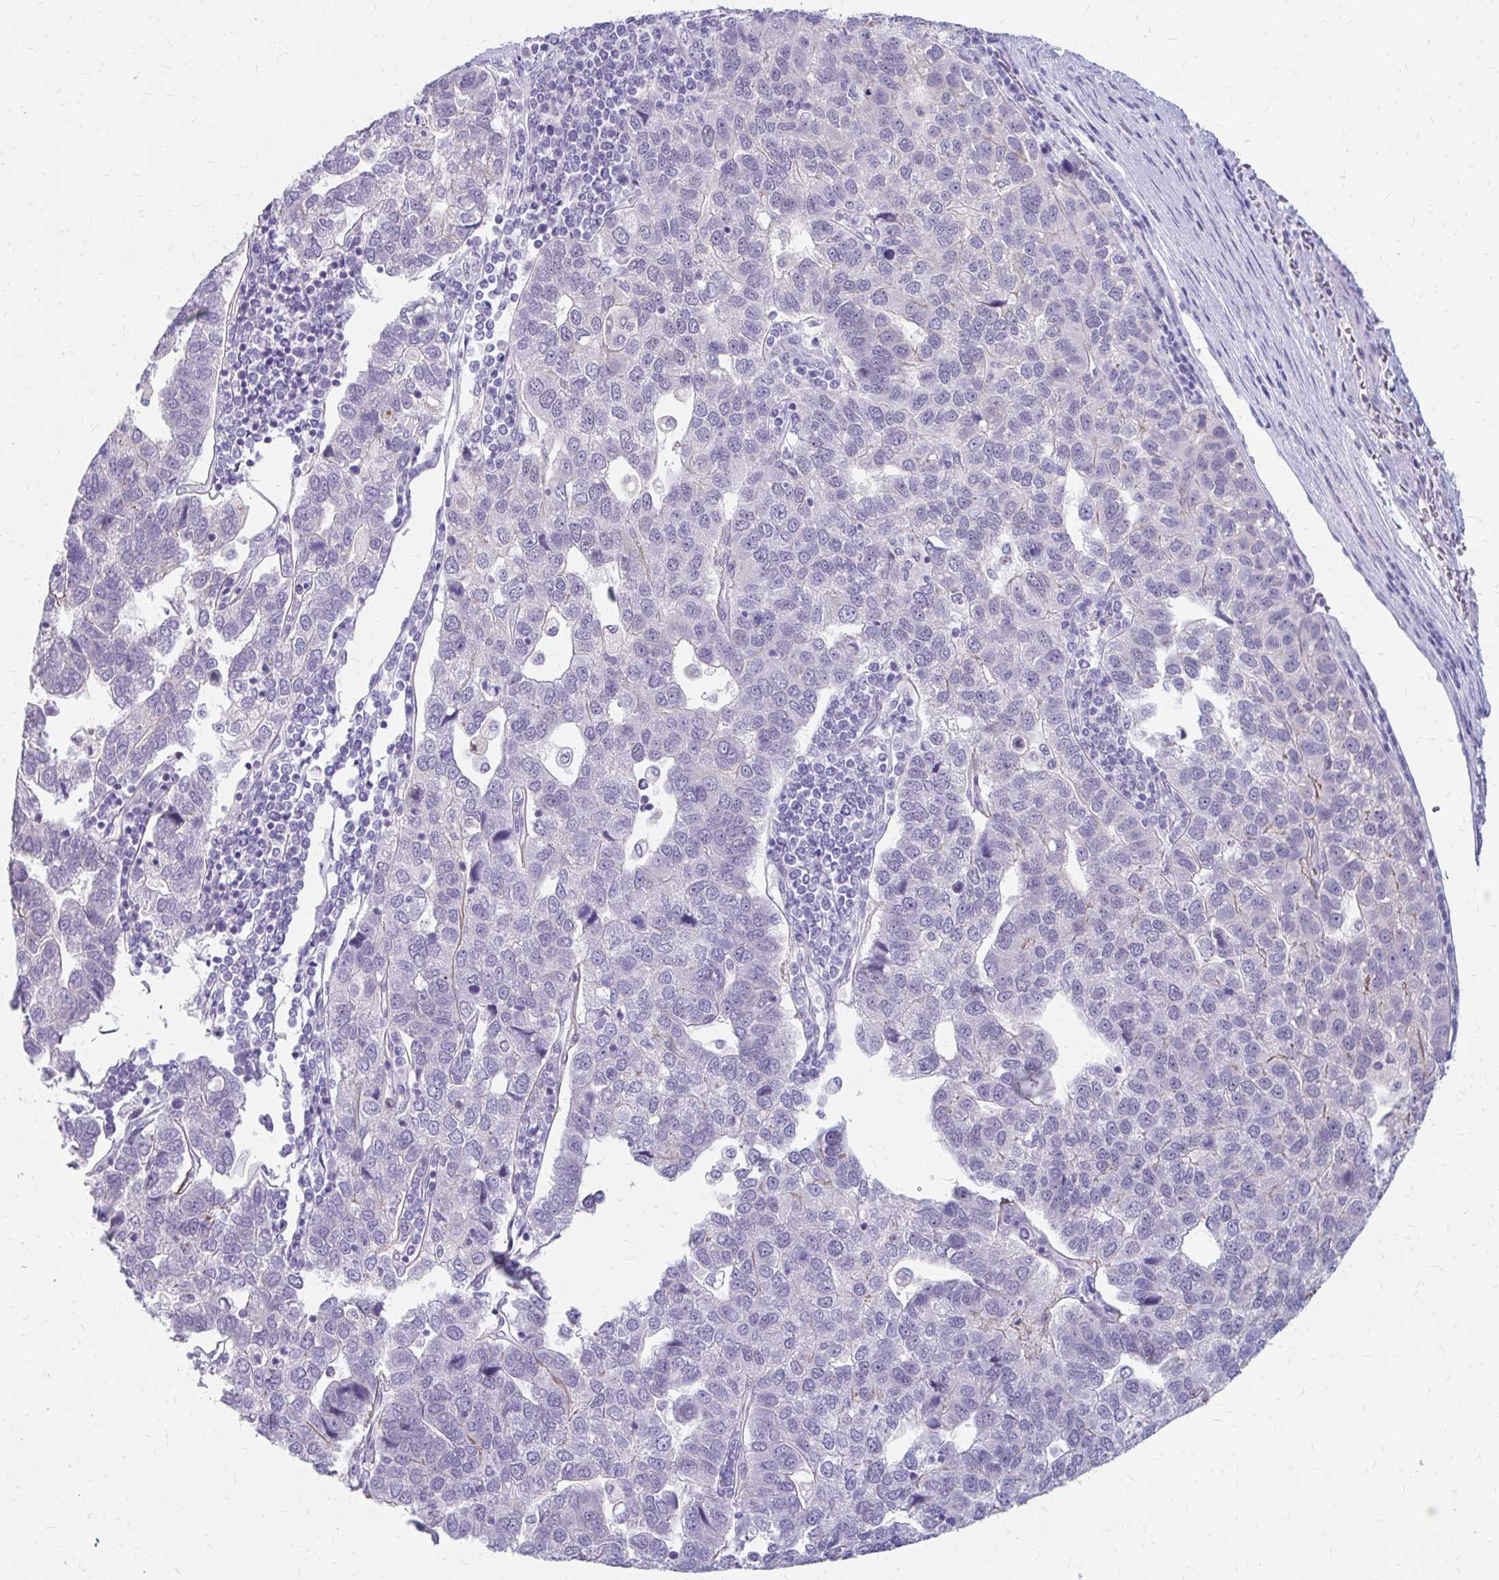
{"staining": {"intensity": "negative", "quantity": "none", "location": "none"}, "tissue": "pancreatic cancer", "cell_type": "Tumor cells", "image_type": "cancer", "snomed": [{"axis": "morphology", "description": "Adenocarcinoma, NOS"}, {"axis": "topography", "description": "Pancreas"}], "caption": "A histopathology image of human adenocarcinoma (pancreatic) is negative for staining in tumor cells.", "gene": "RGS16", "patient": {"sex": "female", "age": 61}}